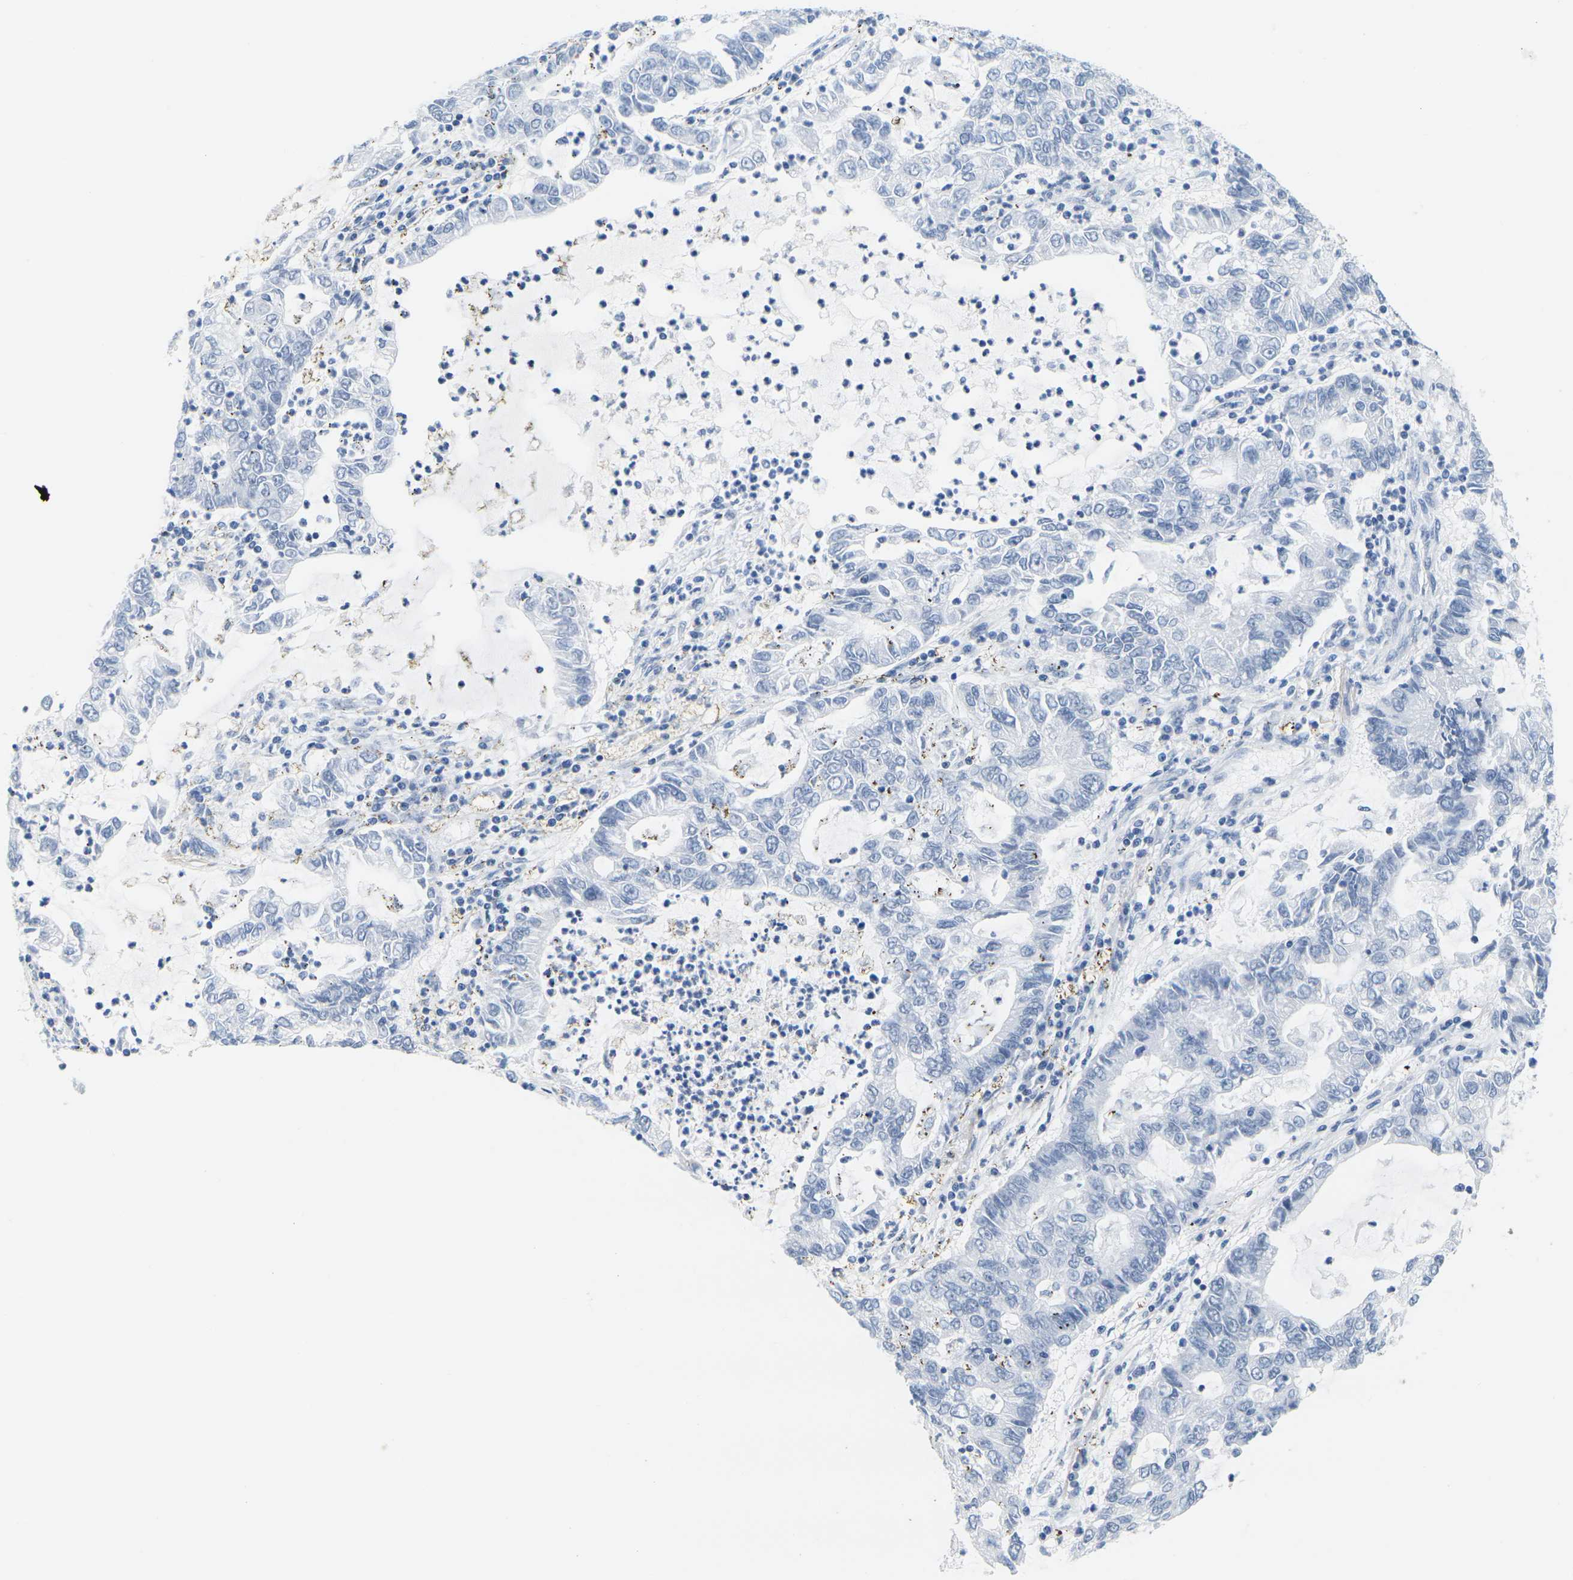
{"staining": {"intensity": "negative", "quantity": "none", "location": "none"}, "tissue": "lung cancer", "cell_type": "Tumor cells", "image_type": "cancer", "snomed": [{"axis": "morphology", "description": "Adenocarcinoma, NOS"}, {"axis": "topography", "description": "Lung"}], "caption": "Immunohistochemistry (IHC) image of neoplastic tissue: human lung adenocarcinoma stained with DAB (3,3'-diaminobenzidine) exhibits no significant protein staining in tumor cells.", "gene": "CTAG1A", "patient": {"sex": "female", "age": 51}}